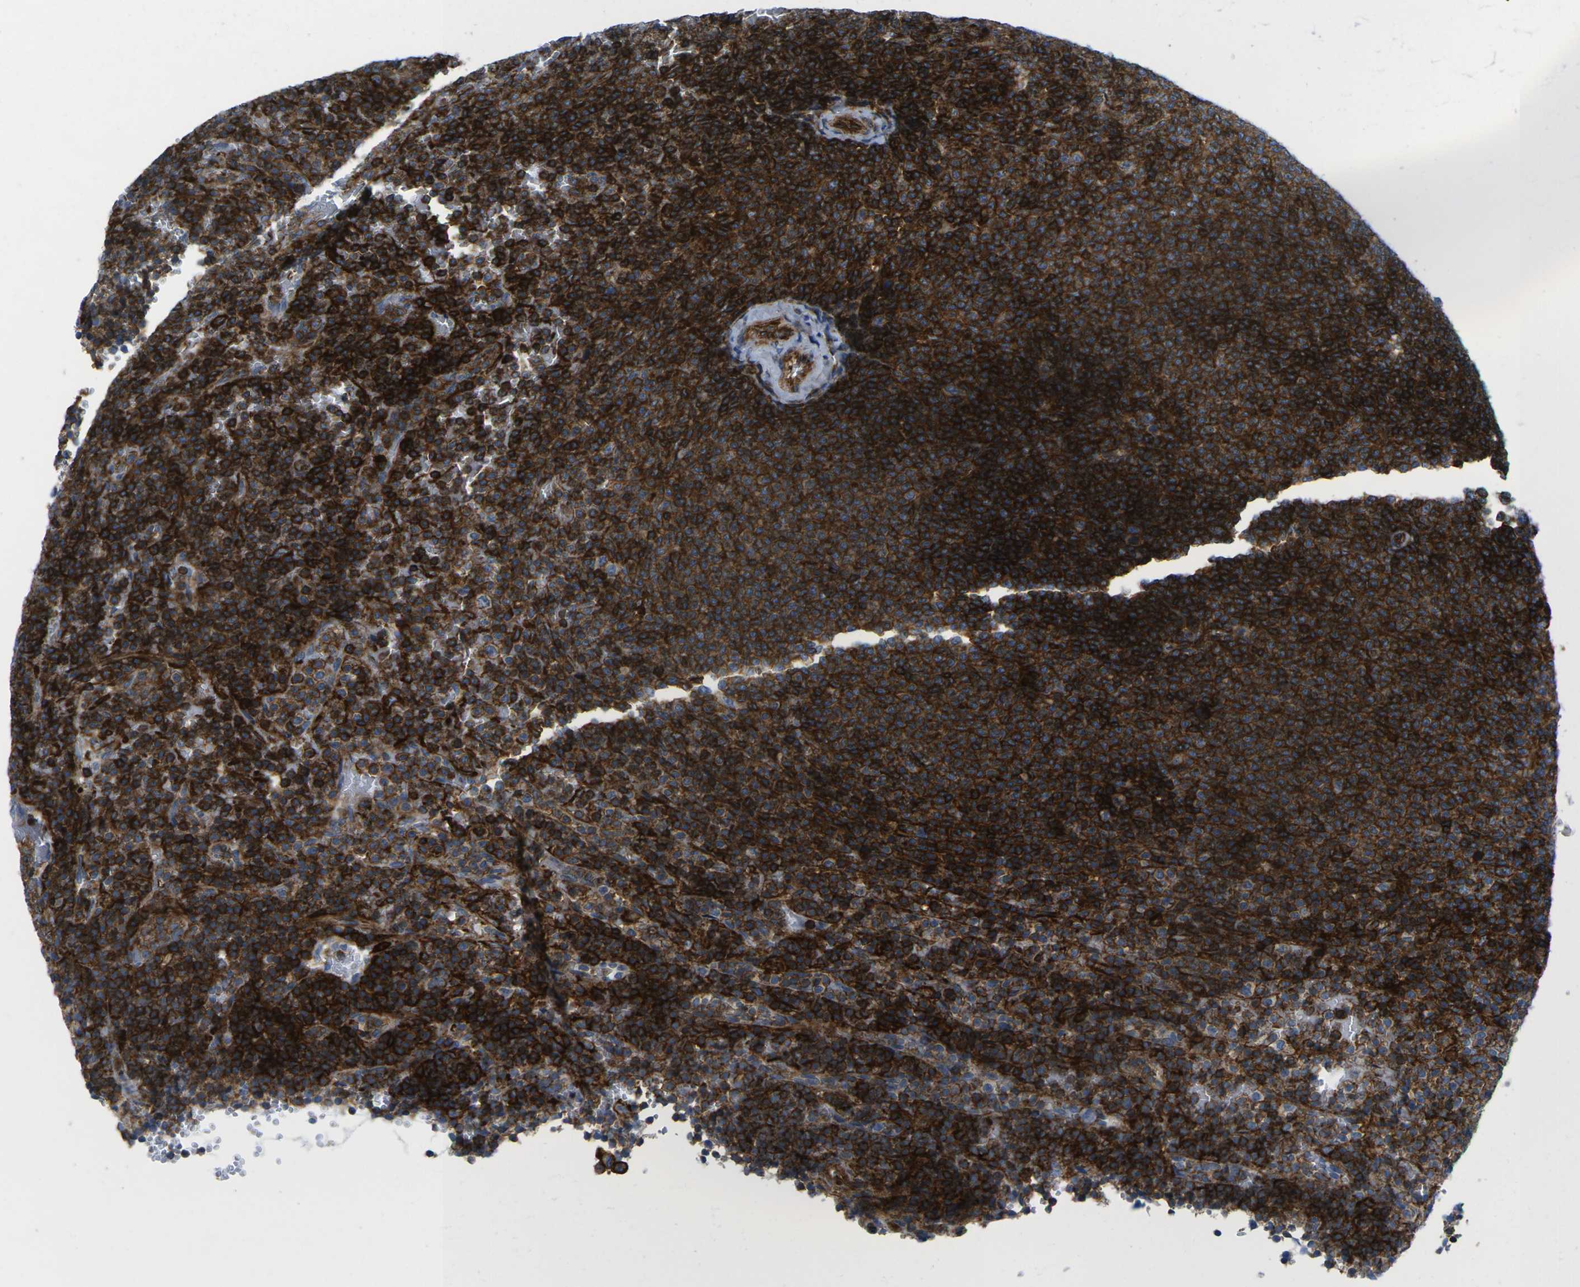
{"staining": {"intensity": "strong", "quantity": ">75%", "location": "cytoplasmic/membranous"}, "tissue": "lymphoma", "cell_type": "Tumor cells", "image_type": "cancer", "snomed": [{"axis": "morphology", "description": "Malignant lymphoma, non-Hodgkin's type, Low grade"}, {"axis": "topography", "description": "Spleen"}], "caption": "Low-grade malignant lymphoma, non-Hodgkin's type stained with IHC exhibits strong cytoplasmic/membranous expression in about >75% of tumor cells. The staining is performed using DAB brown chromogen to label protein expression. The nuclei are counter-stained blue using hematoxylin.", "gene": "IQGAP1", "patient": {"sex": "female", "age": 77}}